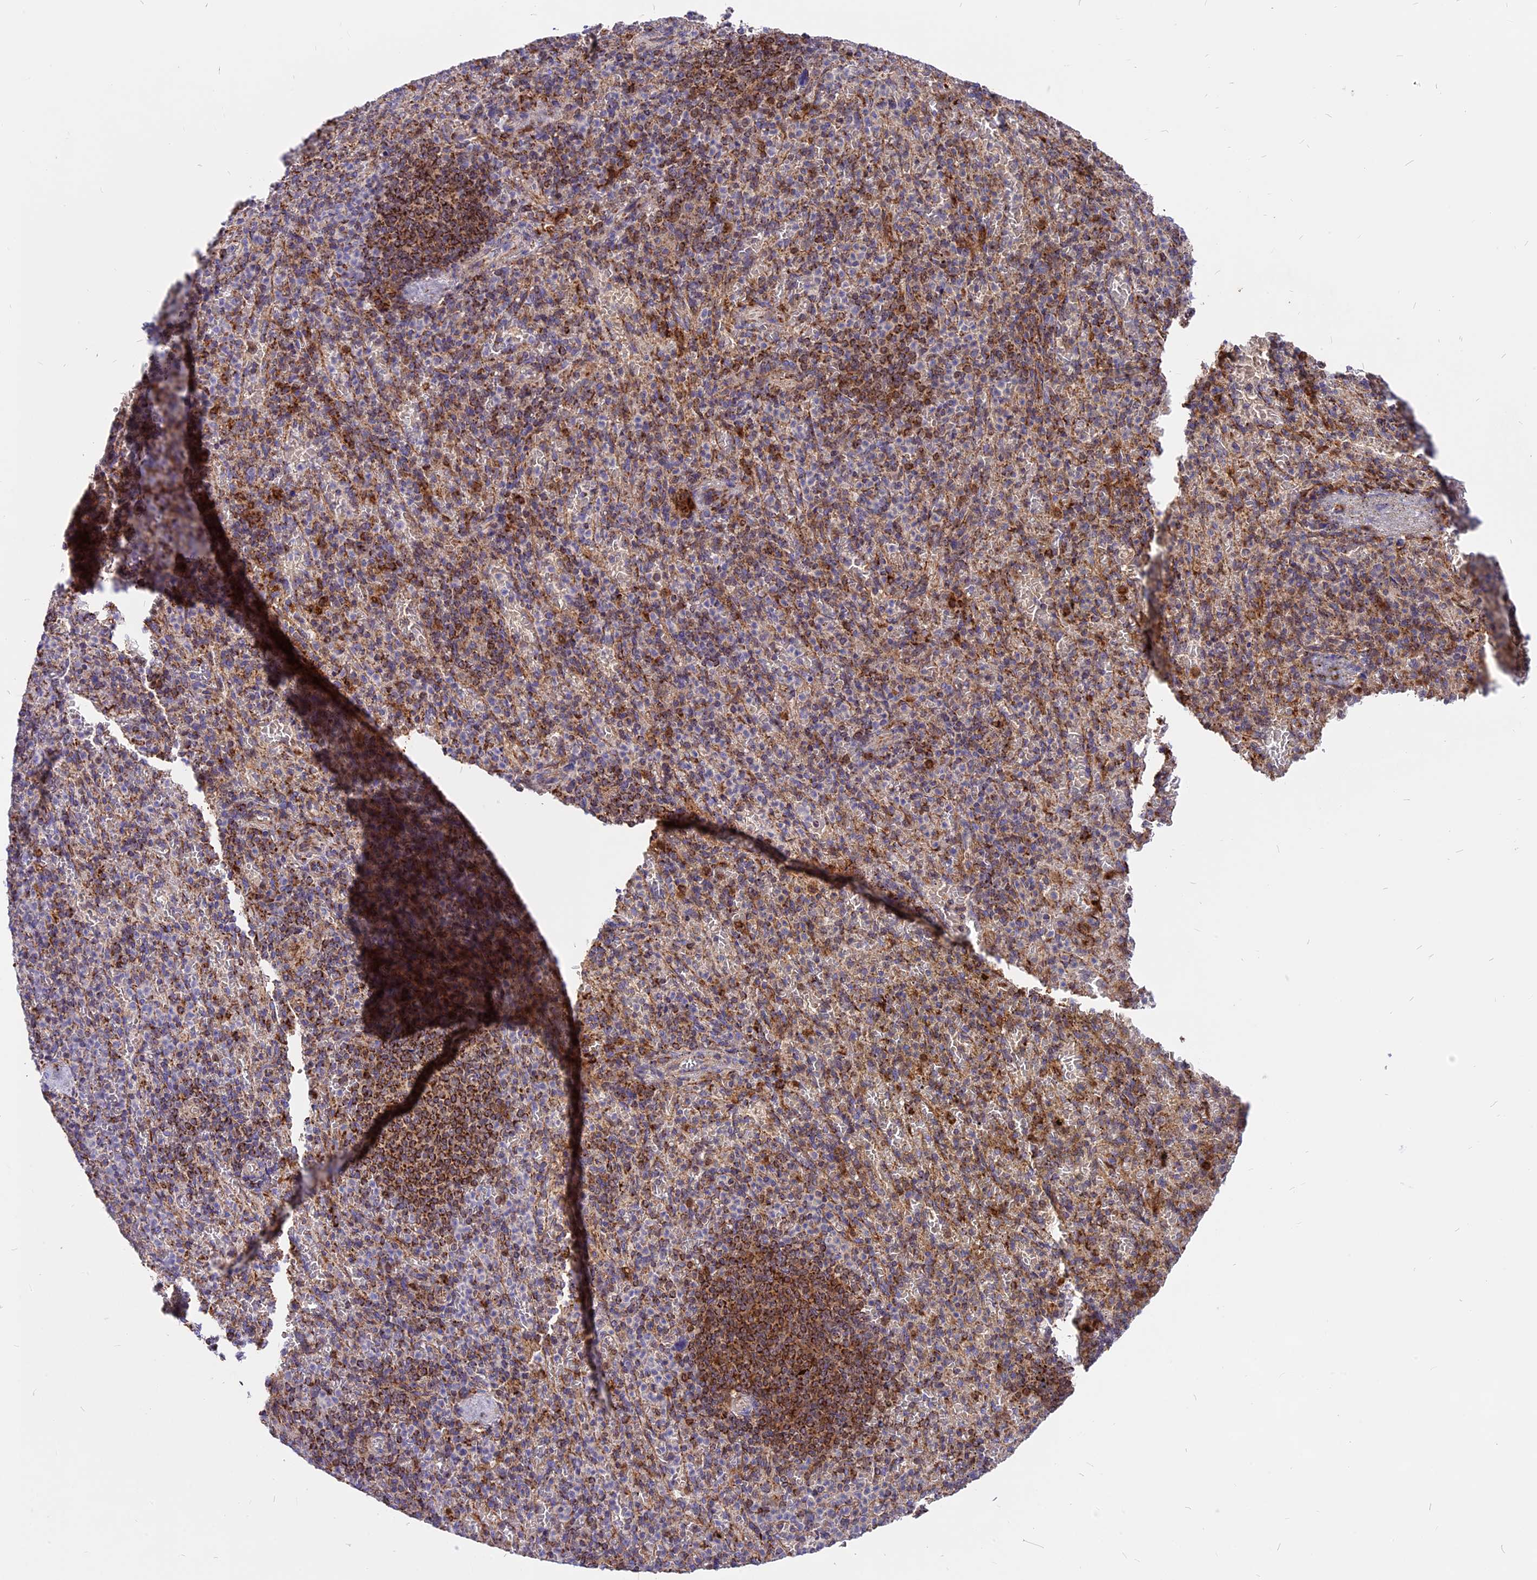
{"staining": {"intensity": "moderate", "quantity": "25%-75%", "location": "cytoplasmic/membranous"}, "tissue": "spleen", "cell_type": "Cells in red pulp", "image_type": "normal", "snomed": [{"axis": "morphology", "description": "Normal tissue, NOS"}, {"axis": "topography", "description": "Spleen"}], "caption": "This histopathology image reveals IHC staining of benign human spleen, with medium moderate cytoplasmic/membranous positivity in approximately 25%-75% of cells in red pulp.", "gene": "COX17", "patient": {"sex": "female", "age": 74}}